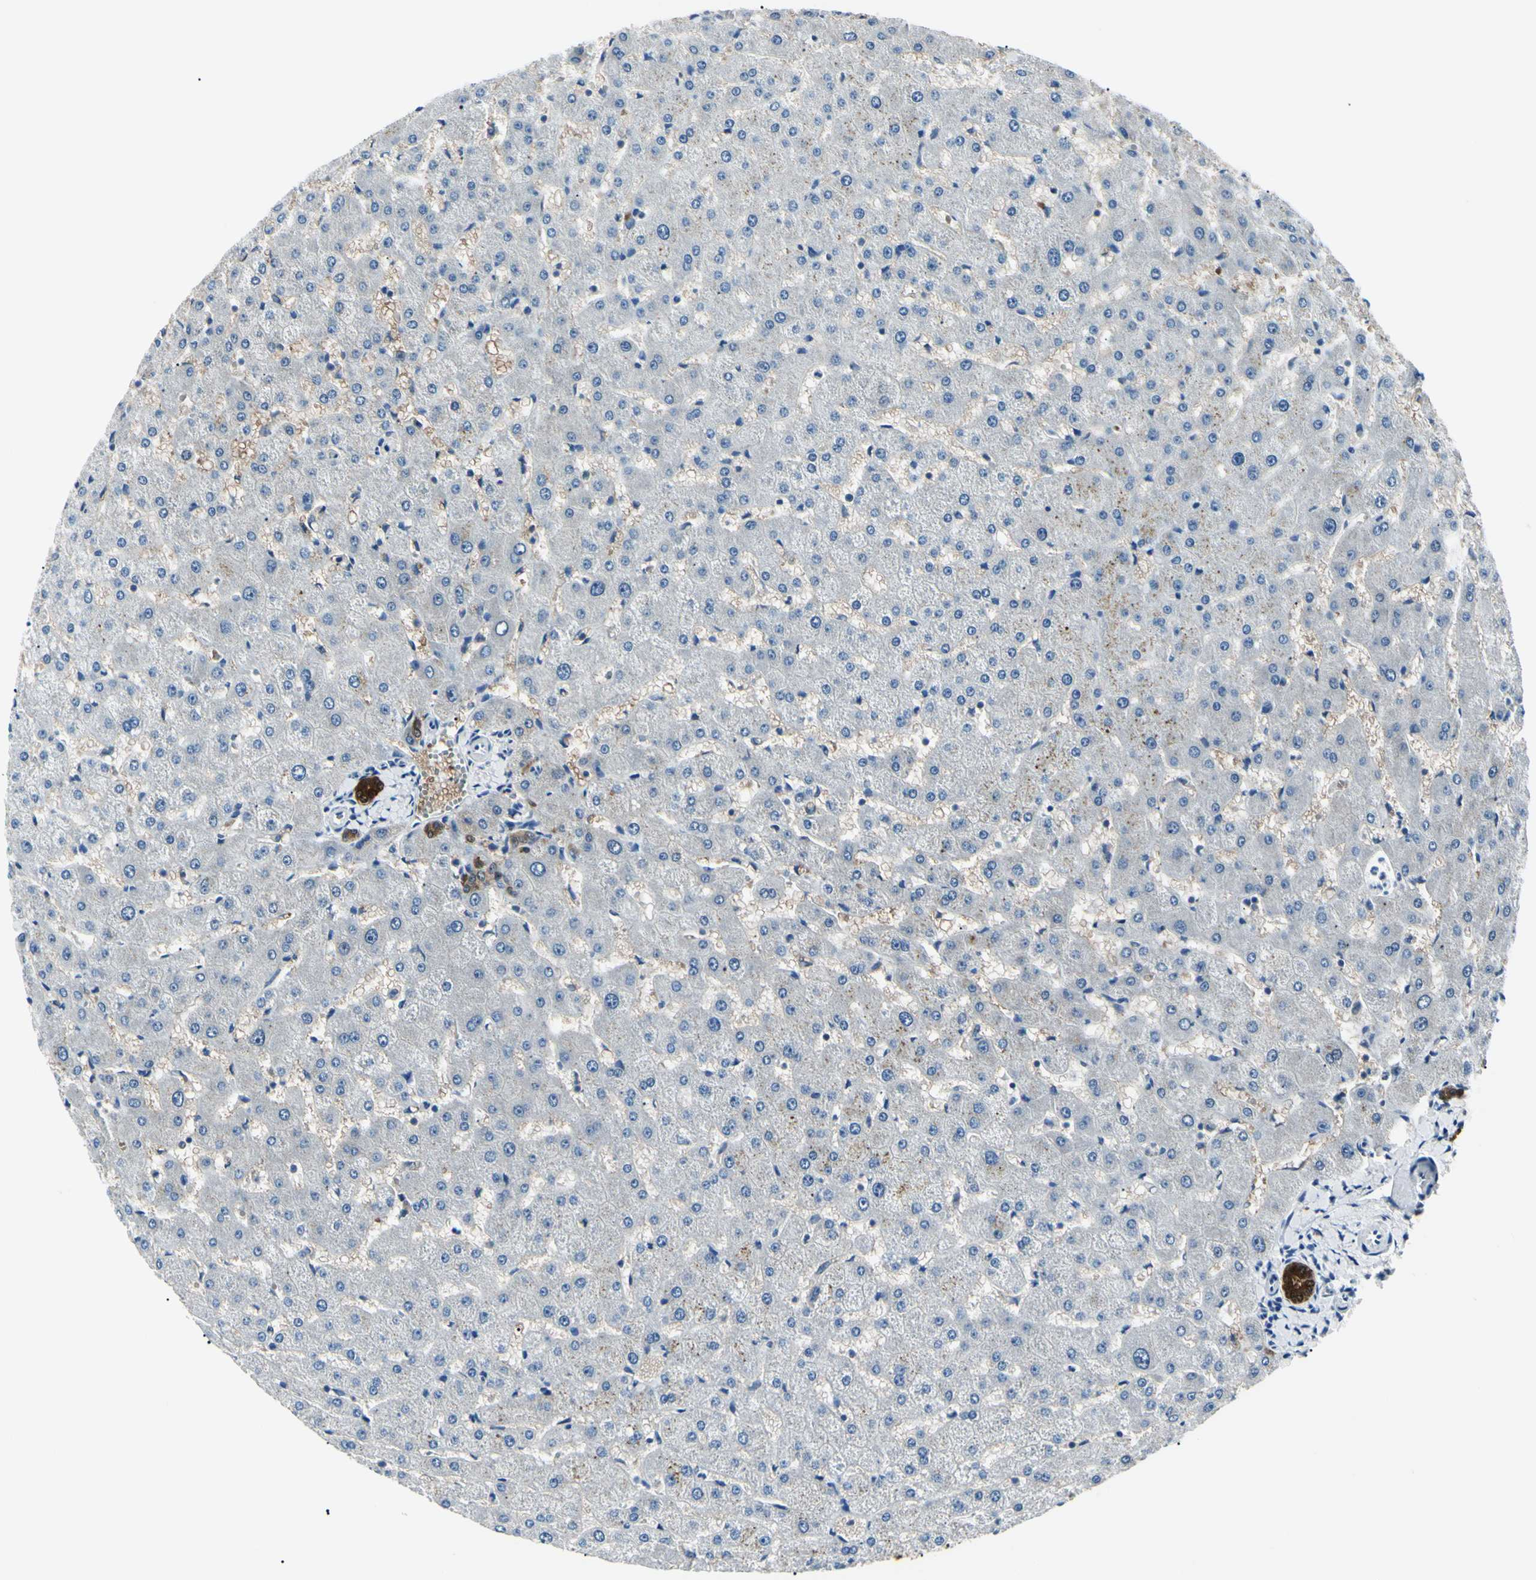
{"staining": {"intensity": "strong", "quantity": ">75%", "location": "cytoplasmic/membranous"}, "tissue": "liver", "cell_type": "Cholangiocytes", "image_type": "normal", "snomed": [{"axis": "morphology", "description": "Normal tissue, NOS"}, {"axis": "topography", "description": "Liver"}], "caption": "The histopathology image shows a brown stain indicating the presence of a protein in the cytoplasmic/membranous of cholangiocytes in liver.", "gene": "CA2", "patient": {"sex": "female", "age": 63}}